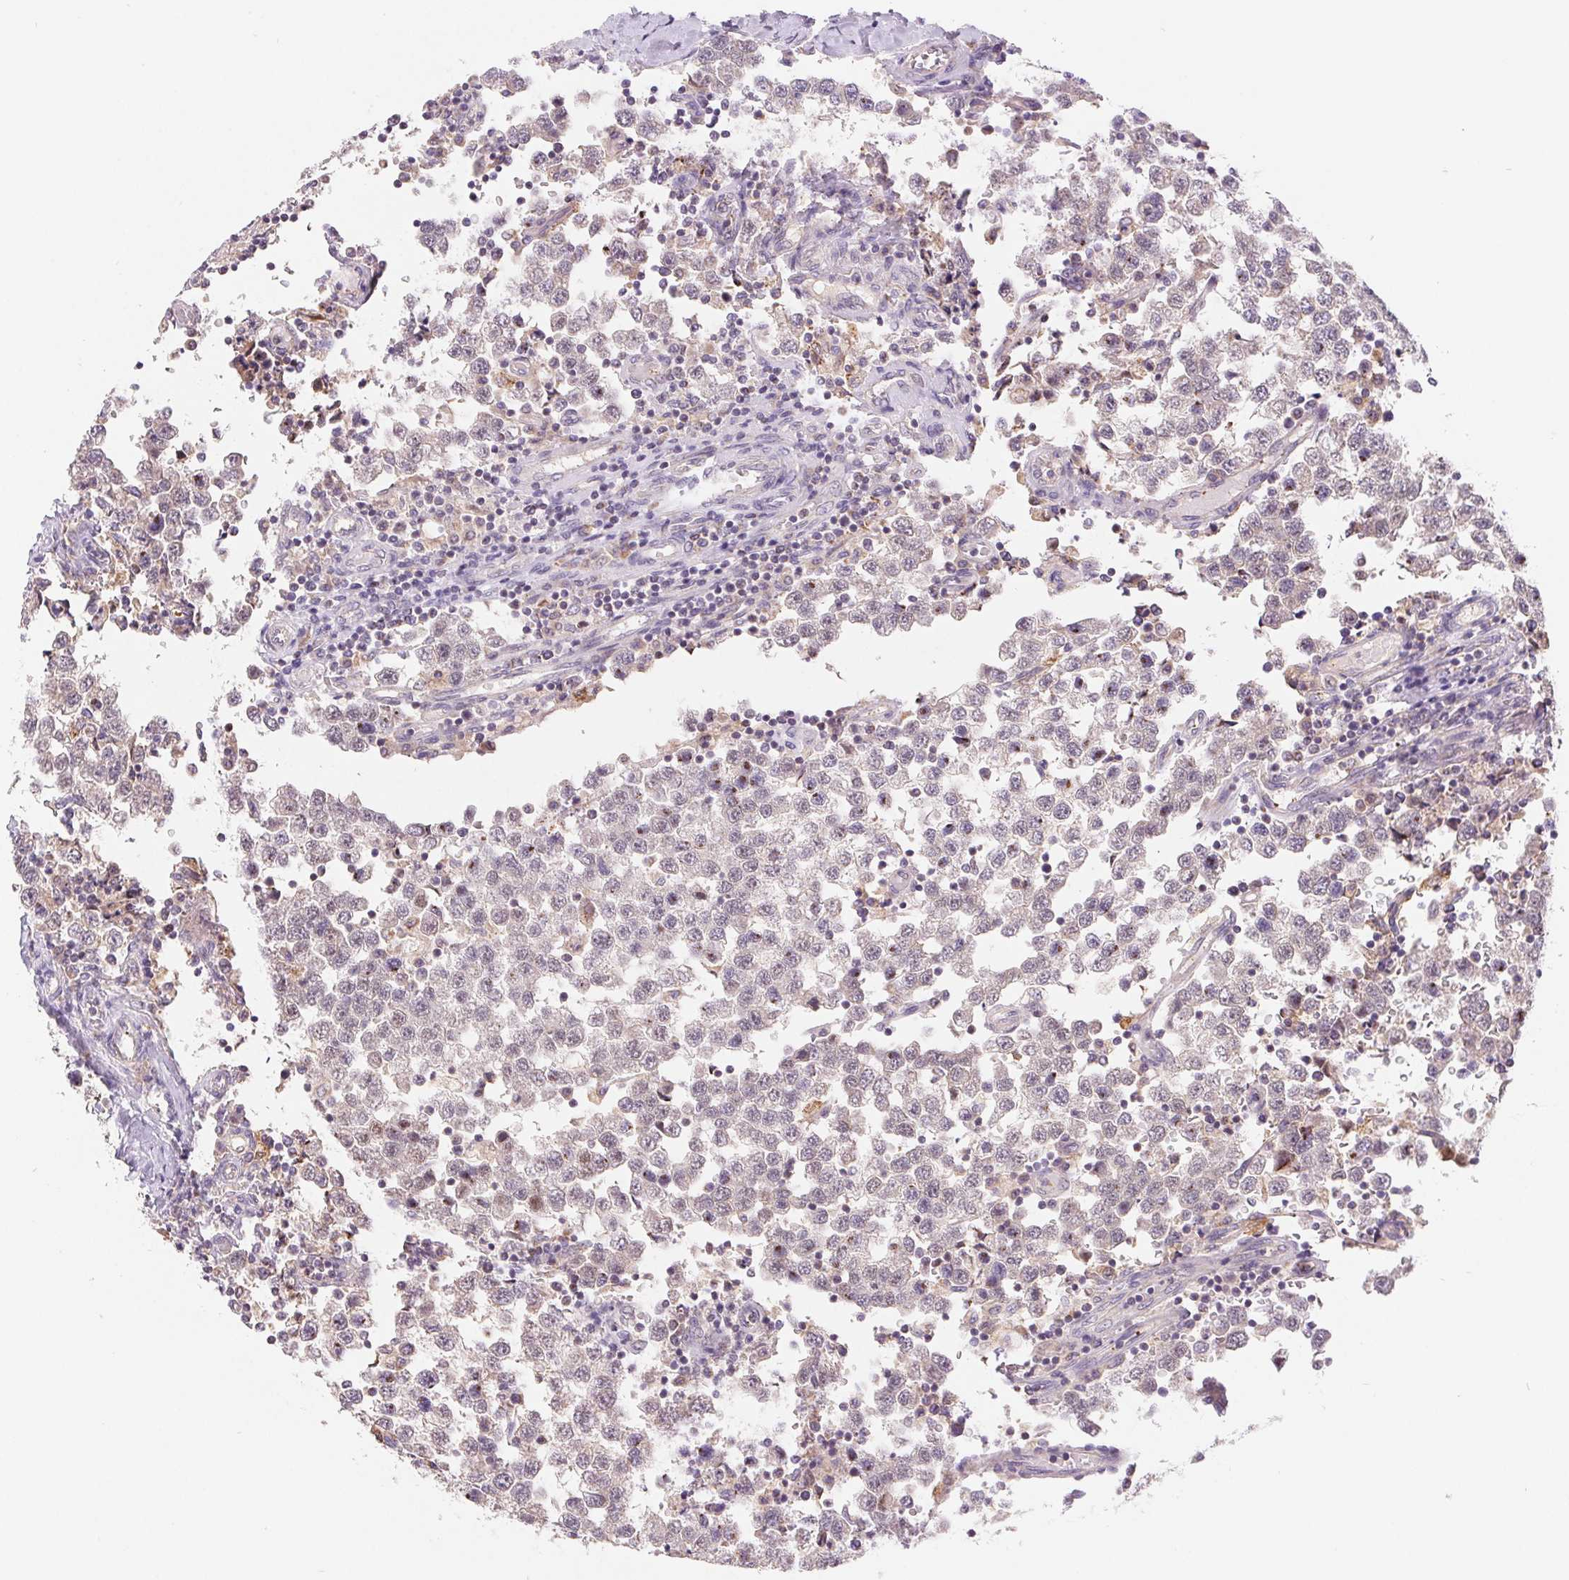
{"staining": {"intensity": "negative", "quantity": "none", "location": "none"}, "tissue": "testis cancer", "cell_type": "Tumor cells", "image_type": "cancer", "snomed": [{"axis": "morphology", "description": "Seminoma, NOS"}, {"axis": "topography", "description": "Testis"}], "caption": "Tumor cells are negative for brown protein staining in seminoma (testis).", "gene": "EMC6", "patient": {"sex": "male", "age": 34}}